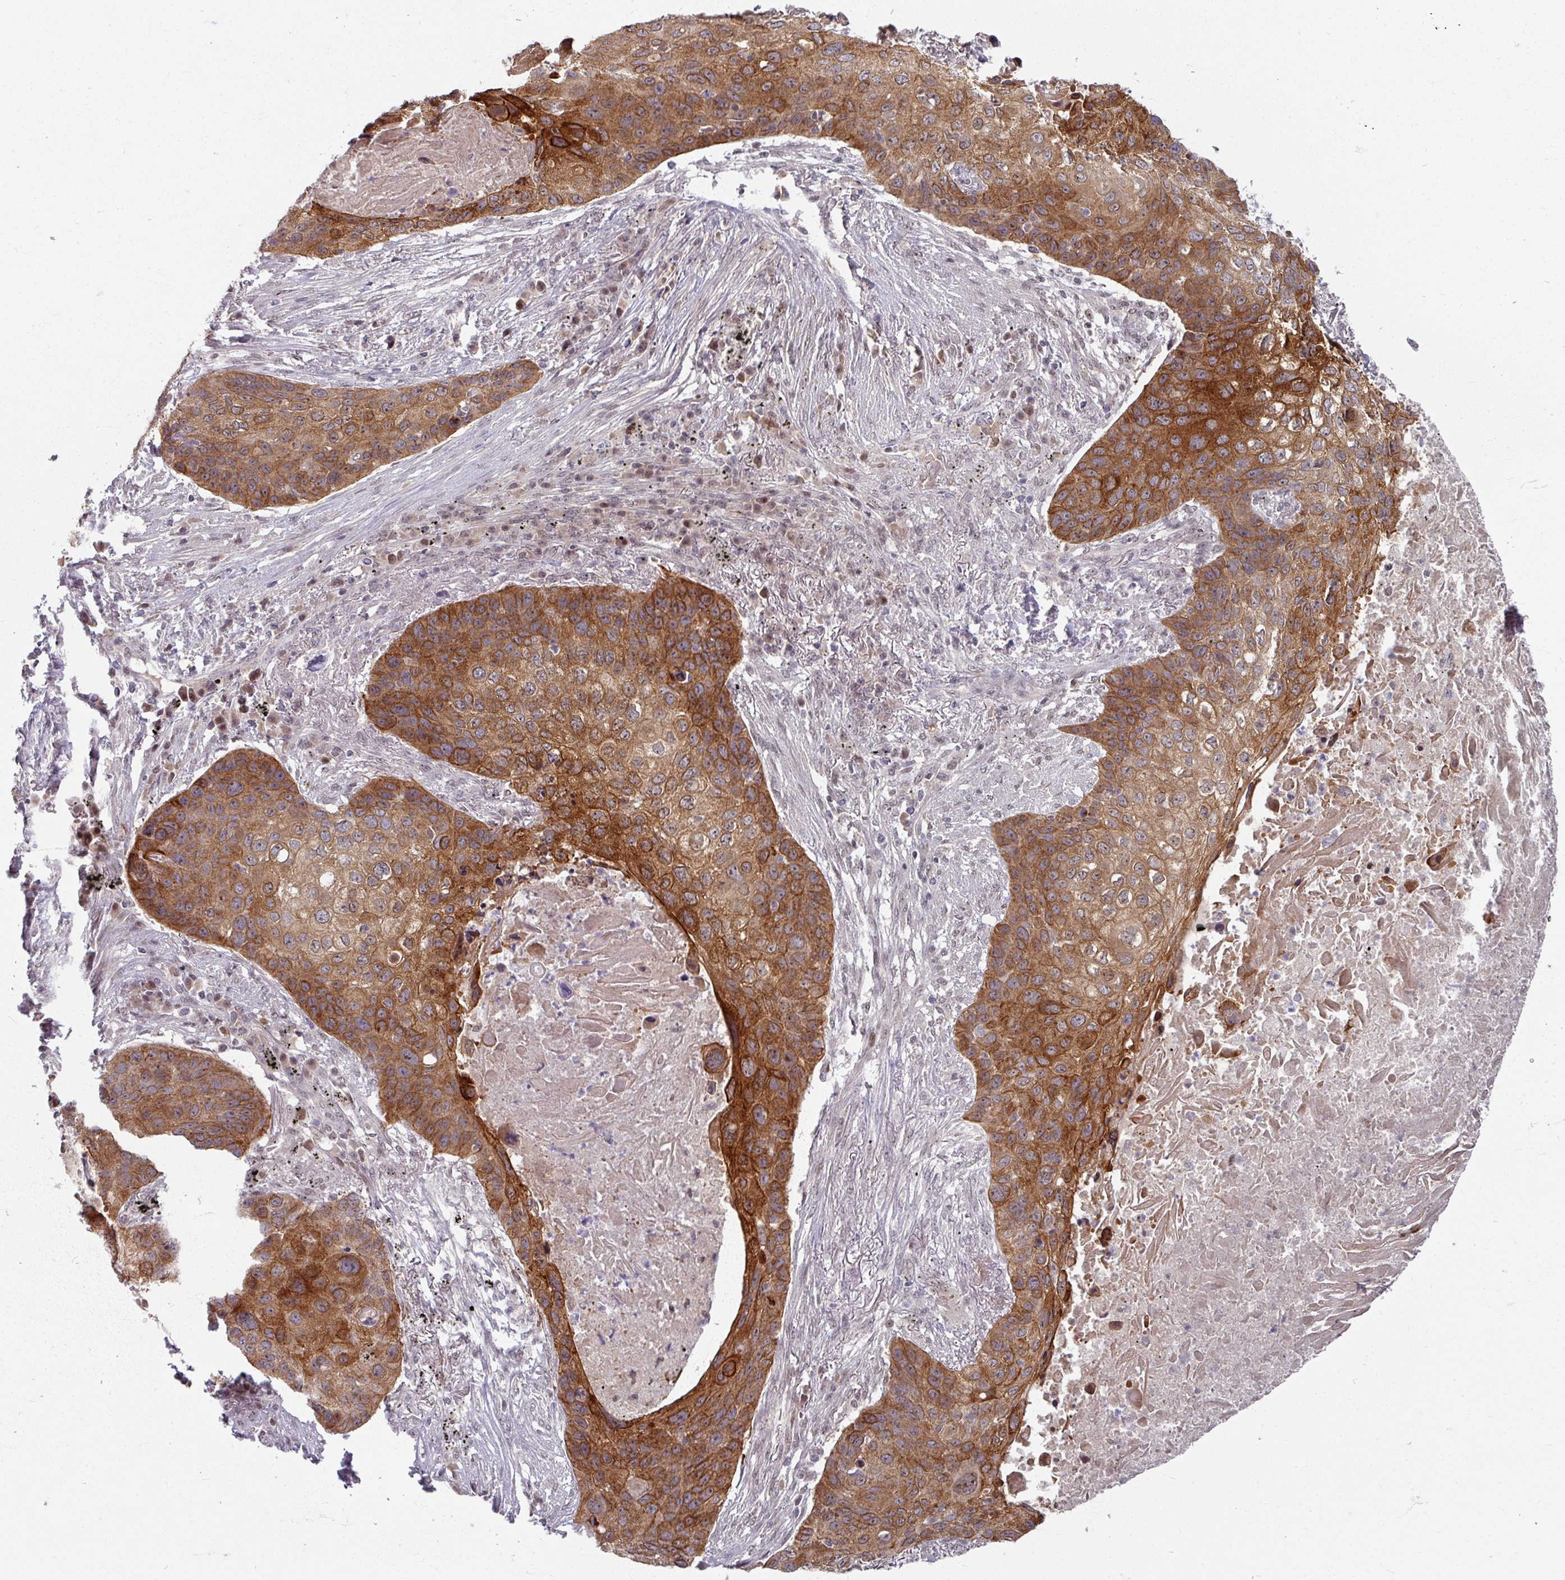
{"staining": {"intensity": "moderate", "quantity": ">75%", "location": "cytoplasmic/membranous"}, "tissue": "lung cancer", "cell_type": "Tumor cells", "image_type": "cancer", "snomed": [{"axis": "morphology", "description": "Squamous cell carcinoma, NOS"}, {"axis": "topography", "description": "Lung"}], "caption": "The micrograph exhibits a brown stain indicating the presence of a protein in the cytoplasmic/membranous of tumor cells in lung squamous cell carcinoma. (Brightfield microscopy of DAB IHC at high magnification).", "gene": "KLC3", "patient": {"sex": "female", "age": 63}}